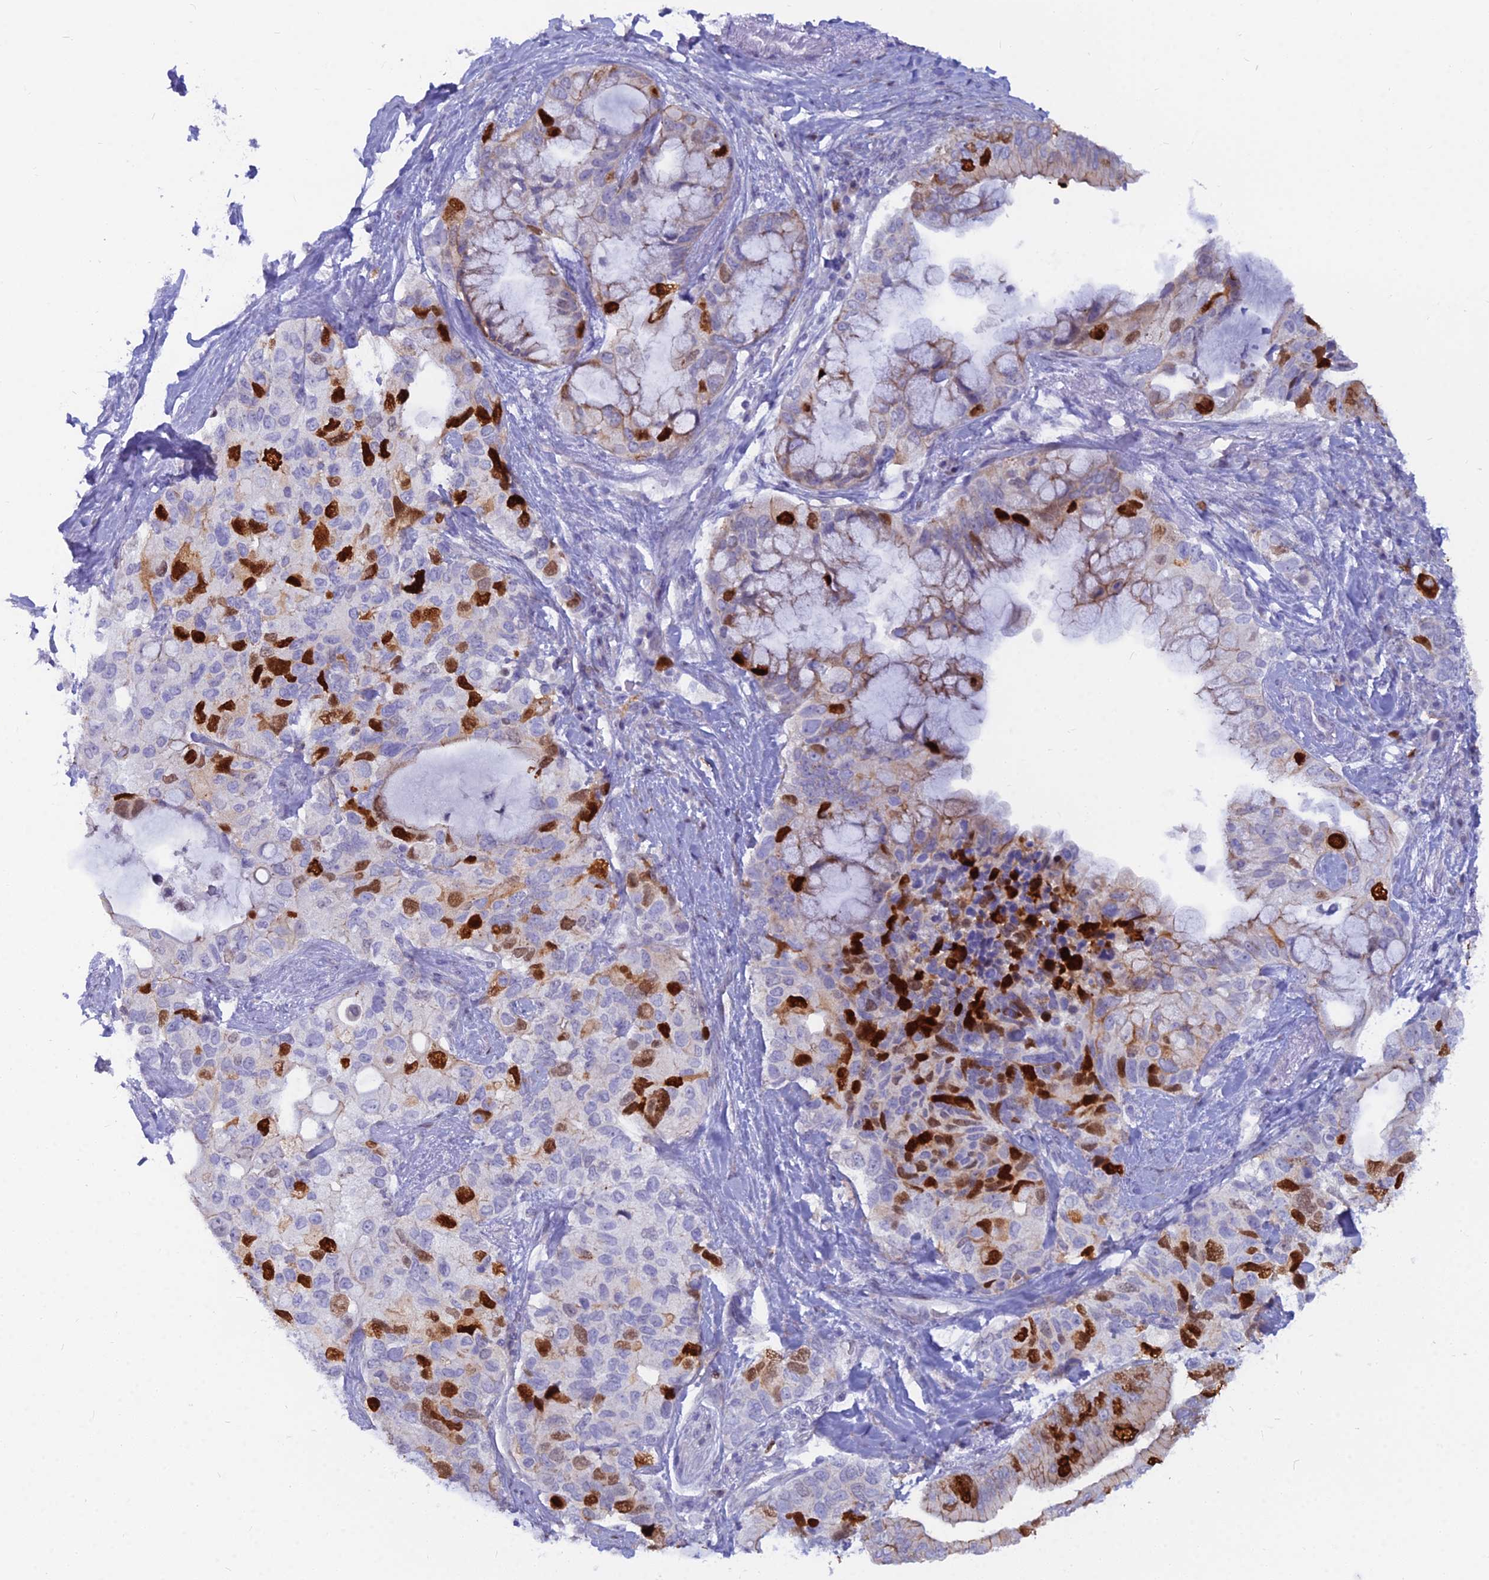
{"staining": {"intensity": "strong", "quantity": "25%-75%", "location": "nuclear"}, "tissue": "pancreatic cancer", "cell_type": "Tumor cells", "image_type": "cancer", "snomed": [{"axis": "morphology", "description": "Adenocarcinoma, NOS"}, {"axis": "topography", "description": "Pancreas"}], "caption": "Protein staining shows strong nuclear positivity in approximately 25%-75% of tumor cells in pancreatic adenocarcinoma.", "gene": "NUSAP1", "patient": {"sex": "female", "age": 56}}